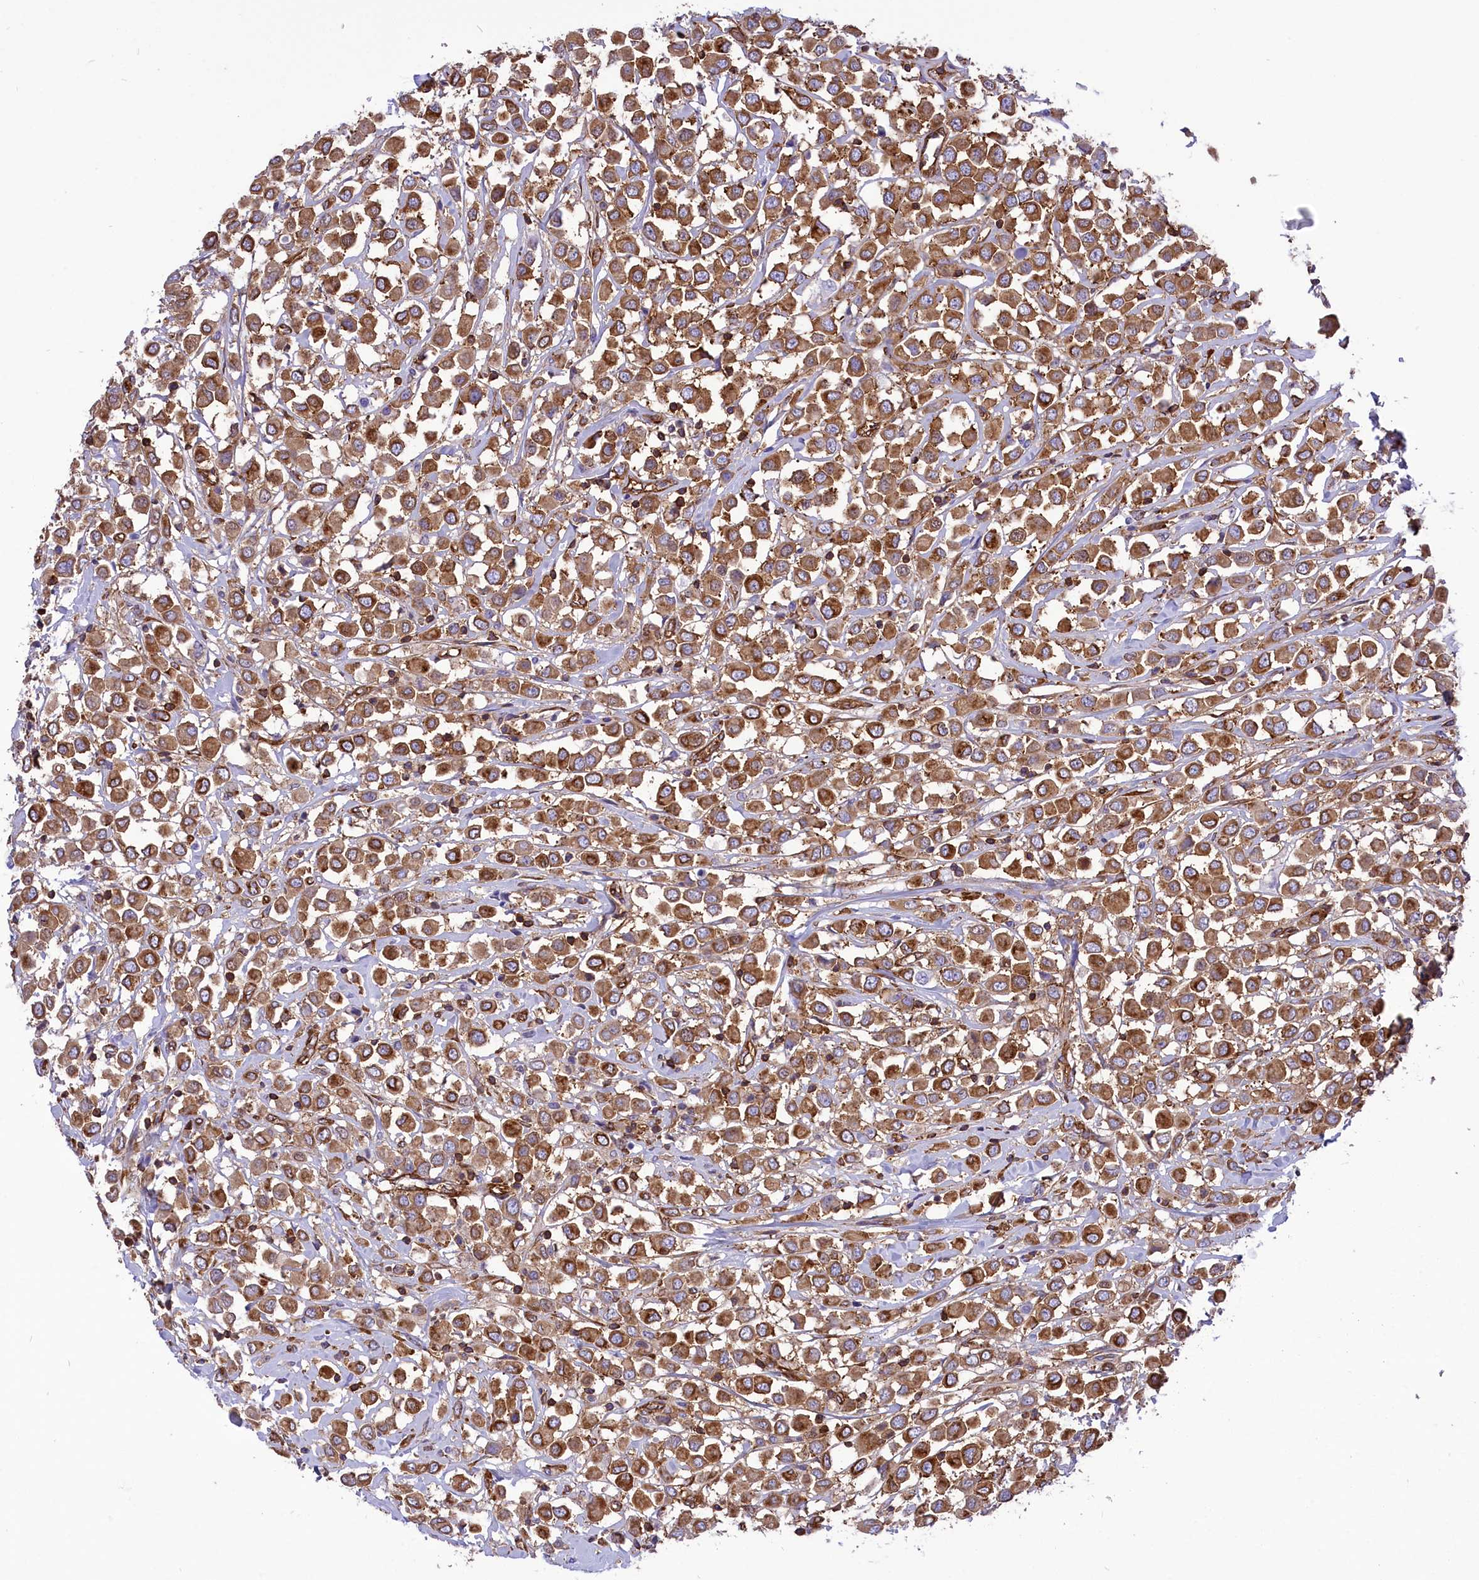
{"staining": {"intensity": "moderate", "quantity": ">75%", "location": "cytoplasmic/membranous"}, "tissue": "breast cancer", "cell_type": "Tumor cells", "image_type": "cancer", "snomed": [{"axis": "morphology", "description": "Duct carcinoma"}, {"axis": "topography", "description": "Breast"}], "caption": "Immunohistochemistry (IHC) of human breast cancer shows medium levels of moderate cytoplasmic/membranous staining in approximately >75% of tumor cells. The protein is stained brown, and the nuclei are stained in blue (DAB IHC with brightfield microscopy, high magnification).", "gene": "SEPTIN9", "patient": {"sex": "female", "age": 61}}